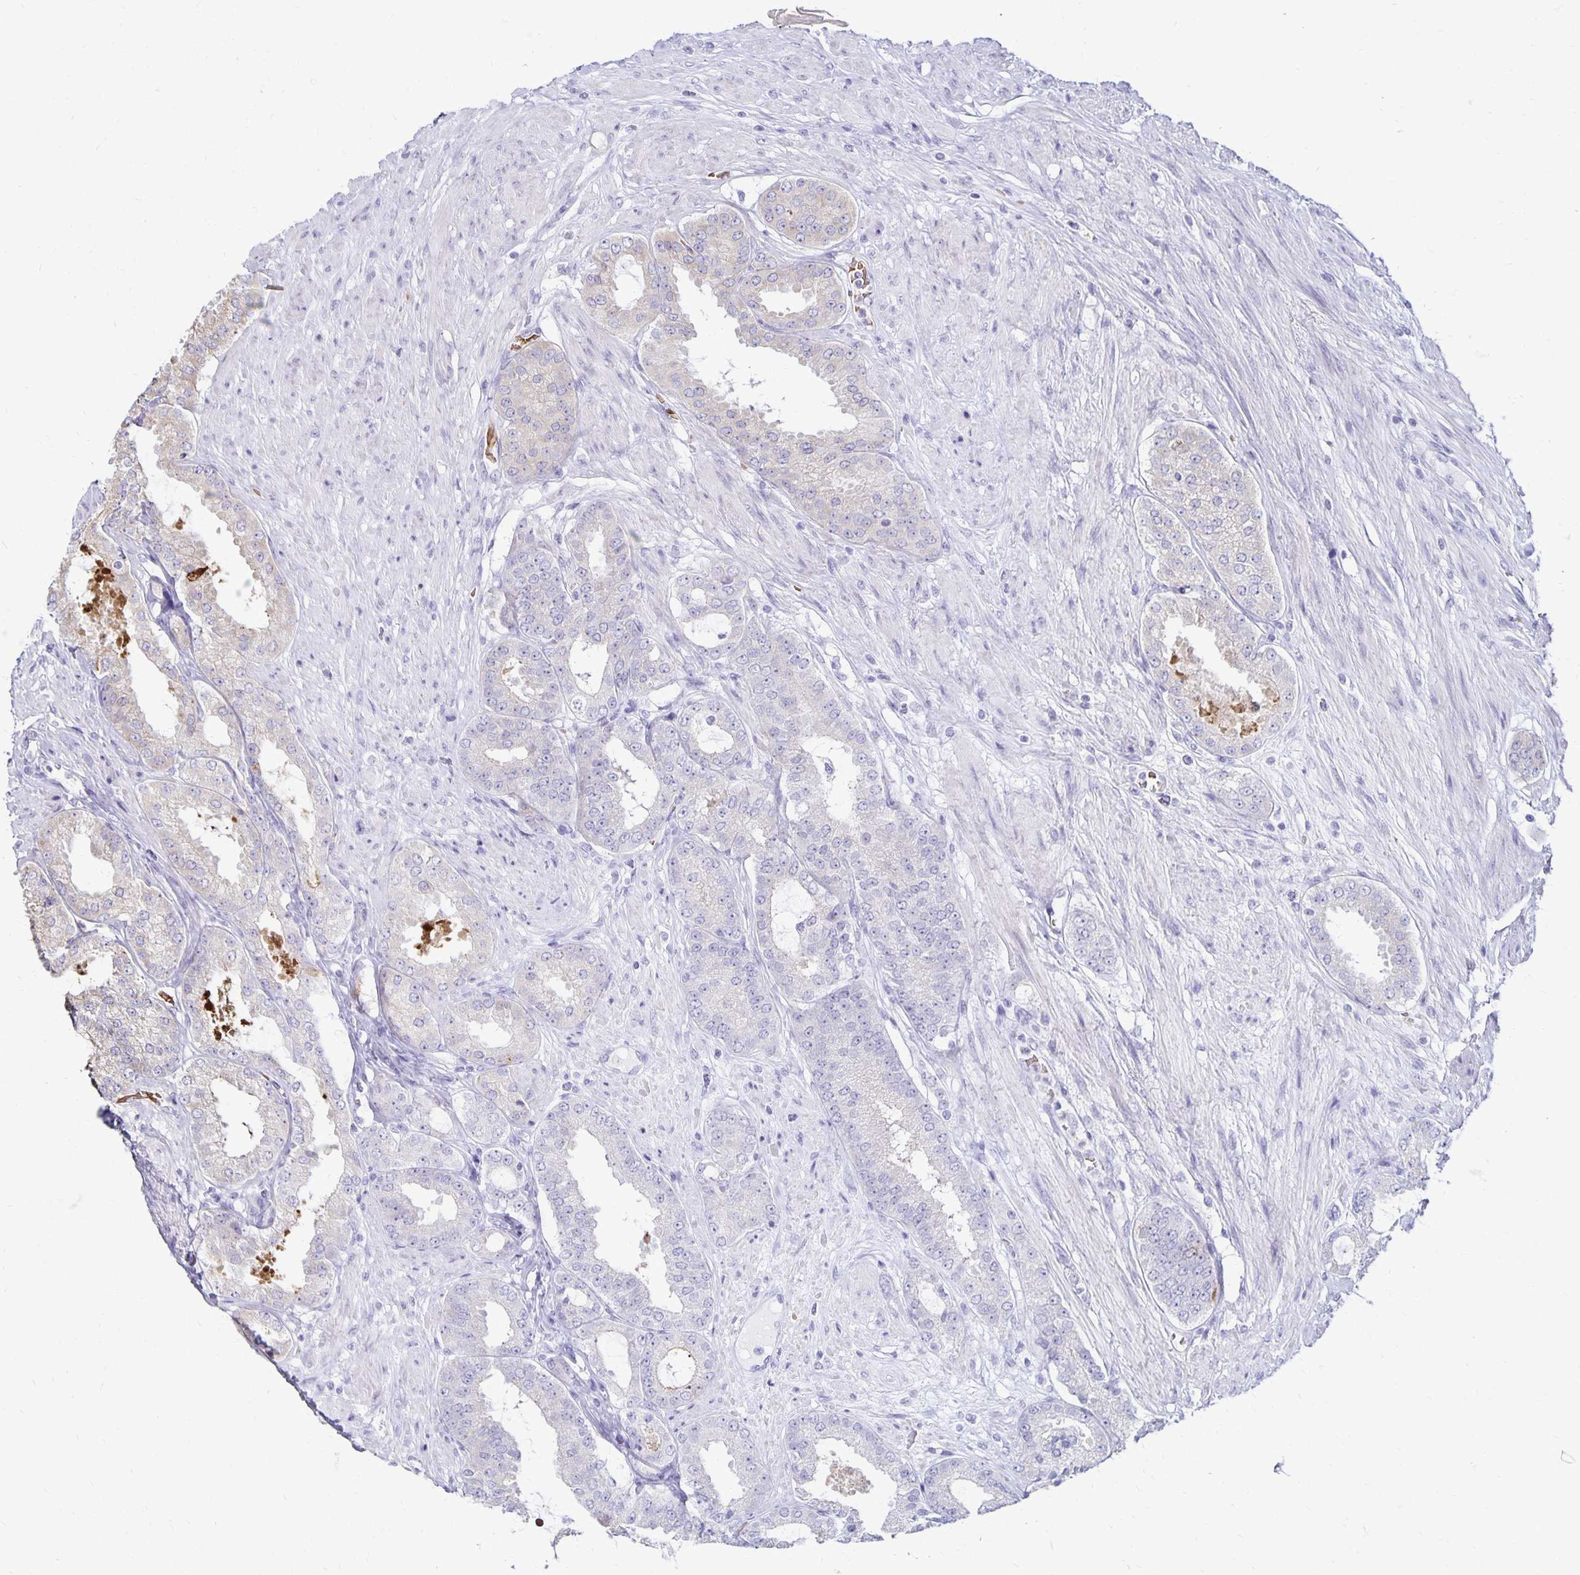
{"staining": {"intensity": "negative", "quantity": "none", "location": "none"}, "tissue": "prostate cancer", "cell_type": "Tumor cells", "image_type": "cancer", "snomed": [{"axis": "morphology", "description": "Adenocarcinoma, High grade"}, {"axis": "topography", "description": "Prostate"}], "caption": "High magnification brightfield microscopy of high-grade adenocarcinoma (prostate) stained with DAB (3,3'-diaminobenzidine) (brown) and counterstained with hematoxylin (blue): tumor cells show no significant positivity. (DAB immunohistochemistry, high magnification).", "gene": "FN3K", "patient": {"sex": "male", "age": 71}}